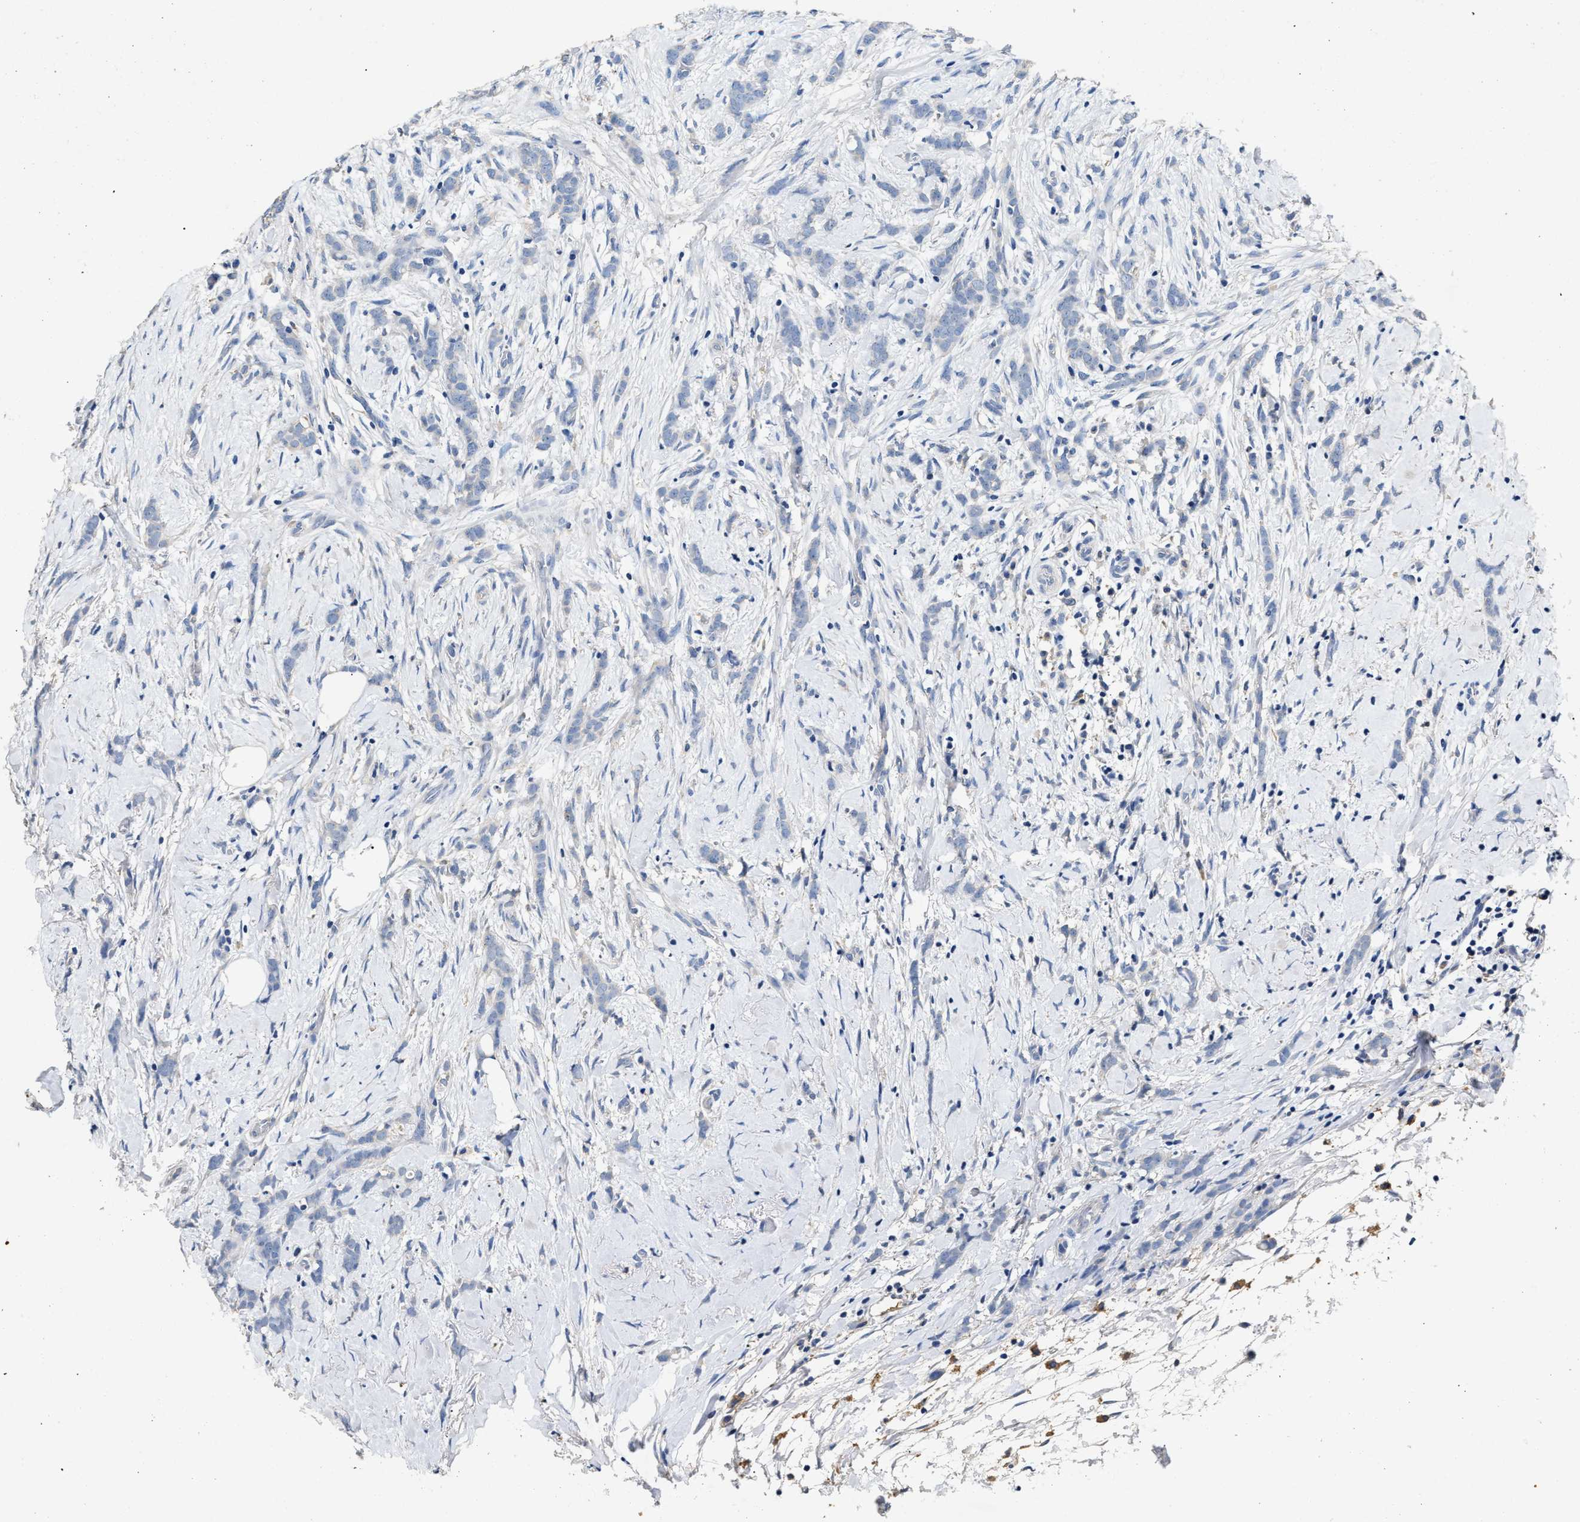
{"staining": {"intensity": "negative", "quantity": "none", "location": "none"}, "tissue": "breast cancer", "cell_type": "Tumor cells", "image_type": "cancer", "snomed": [{"axis": "morphology", "description": "Lobular carcinoma, in situ"}, {"axis": "morphology", "description": "Lobular carcinoma"}, {"axis": "topography", "description": "Breast"}], "caption": "The micrograph demonstrates no significant expression in tumor cells of breast cancer. (DAB (3,3'-diaminobenzidine) IHC with hematoxylin counter stain).", "gene": "SLCO2B1", "patient": {"sex": "female", "age": 41}}